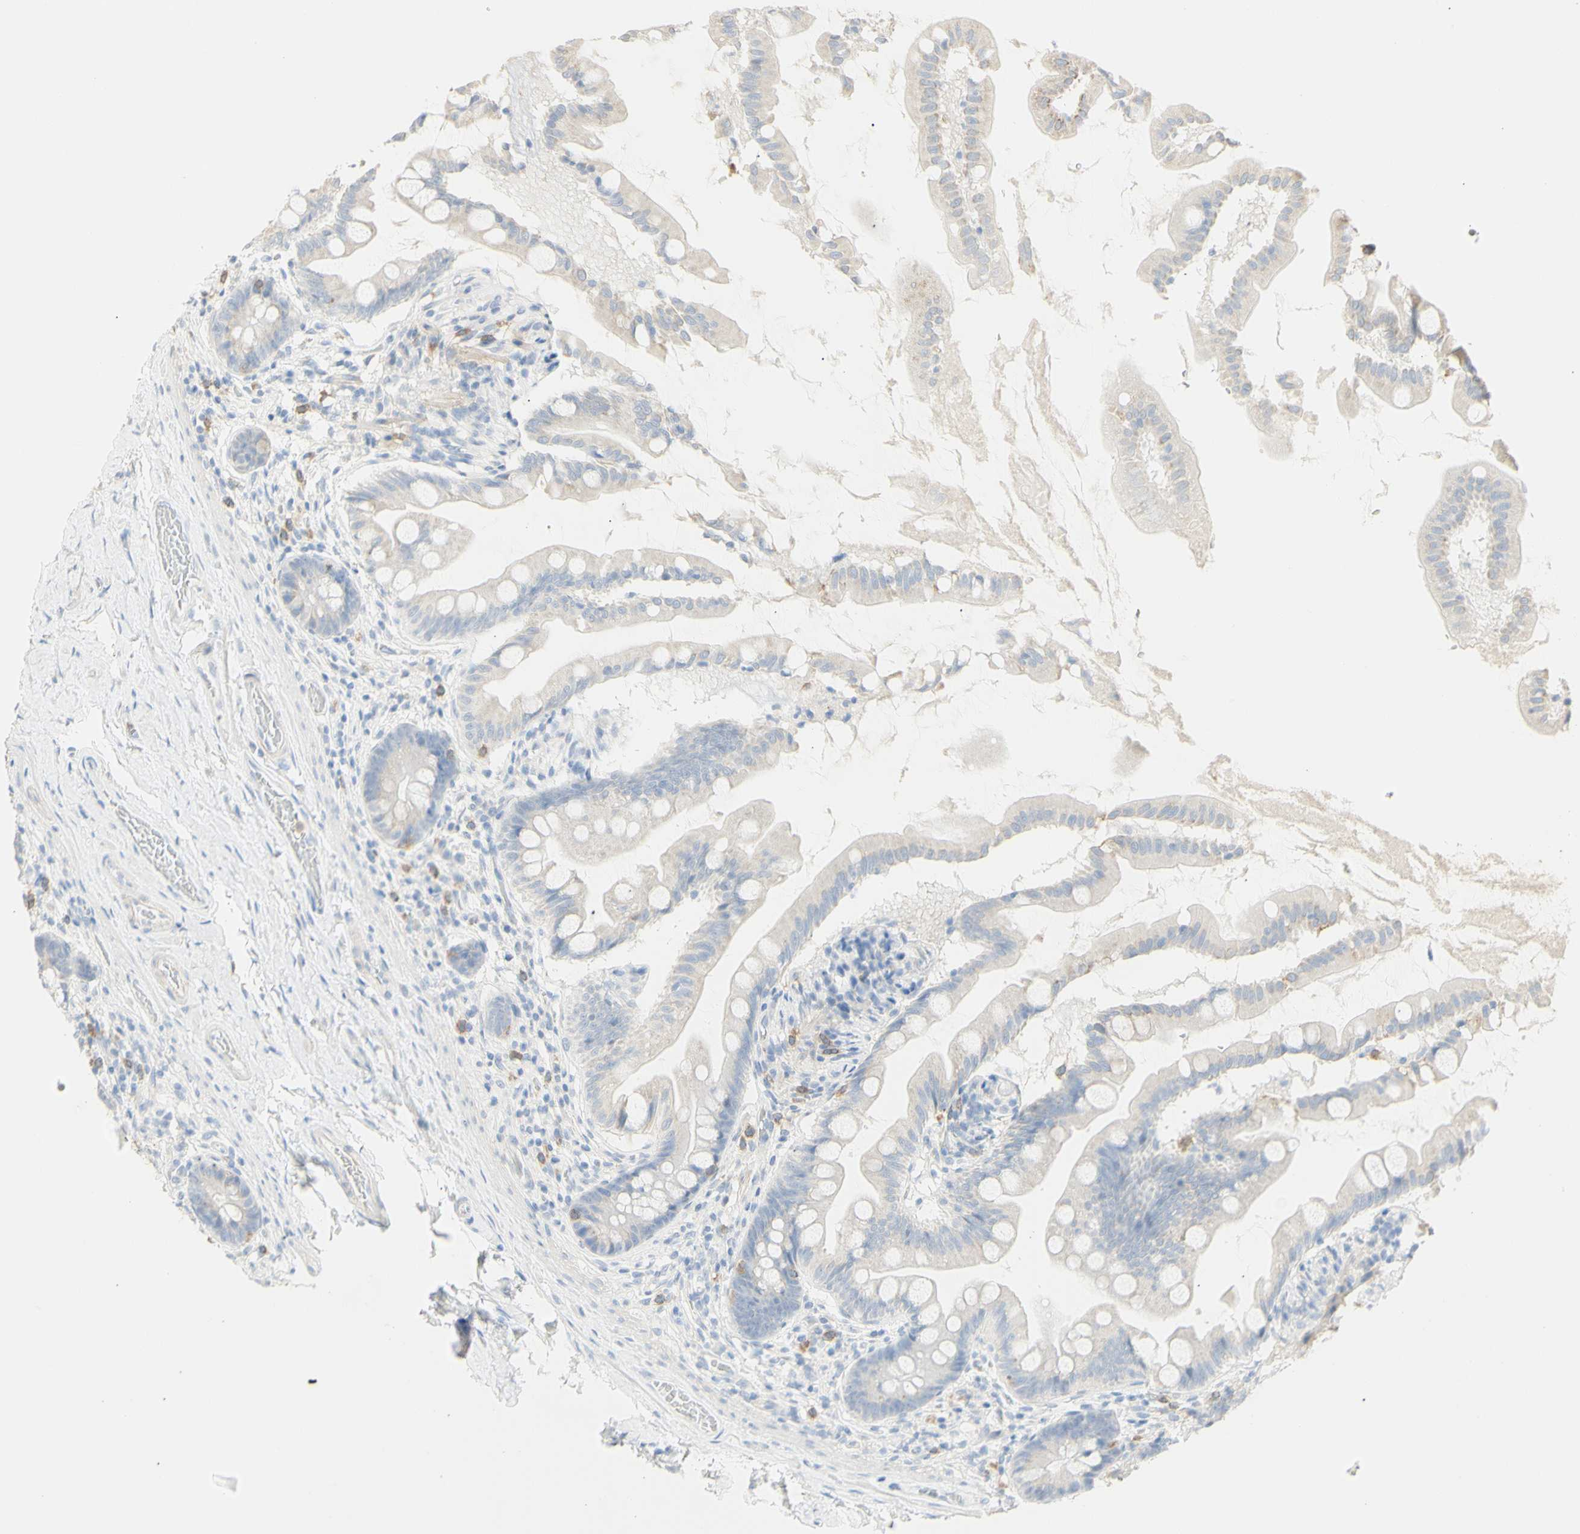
{"staining": {"intensity": "weak", "quantity": "25%-75%", "location": "cytoplasmic/membranous"}, "tissue": "small intestine", "cell_type": "Glandular cells", "image_type": "normal", "snomed": [{"axis": "morphology", "description": "Normal tissue, NOS"}, {"axis": "topography", "description": "Small intestine"}], "caption": "High-magnification brightfield microscopy of unremarkable small intestine stained with DAB (3,3'-diaminobenzidine) (brown) and counterstained with hematoxylin (blue). glandular cells exhibit weak cytoplasmic/membranous staining is present in approximately25%-75% of cells.", "gene": "B4GALNT3", "patient": {"sex": "female", "age": 56}}